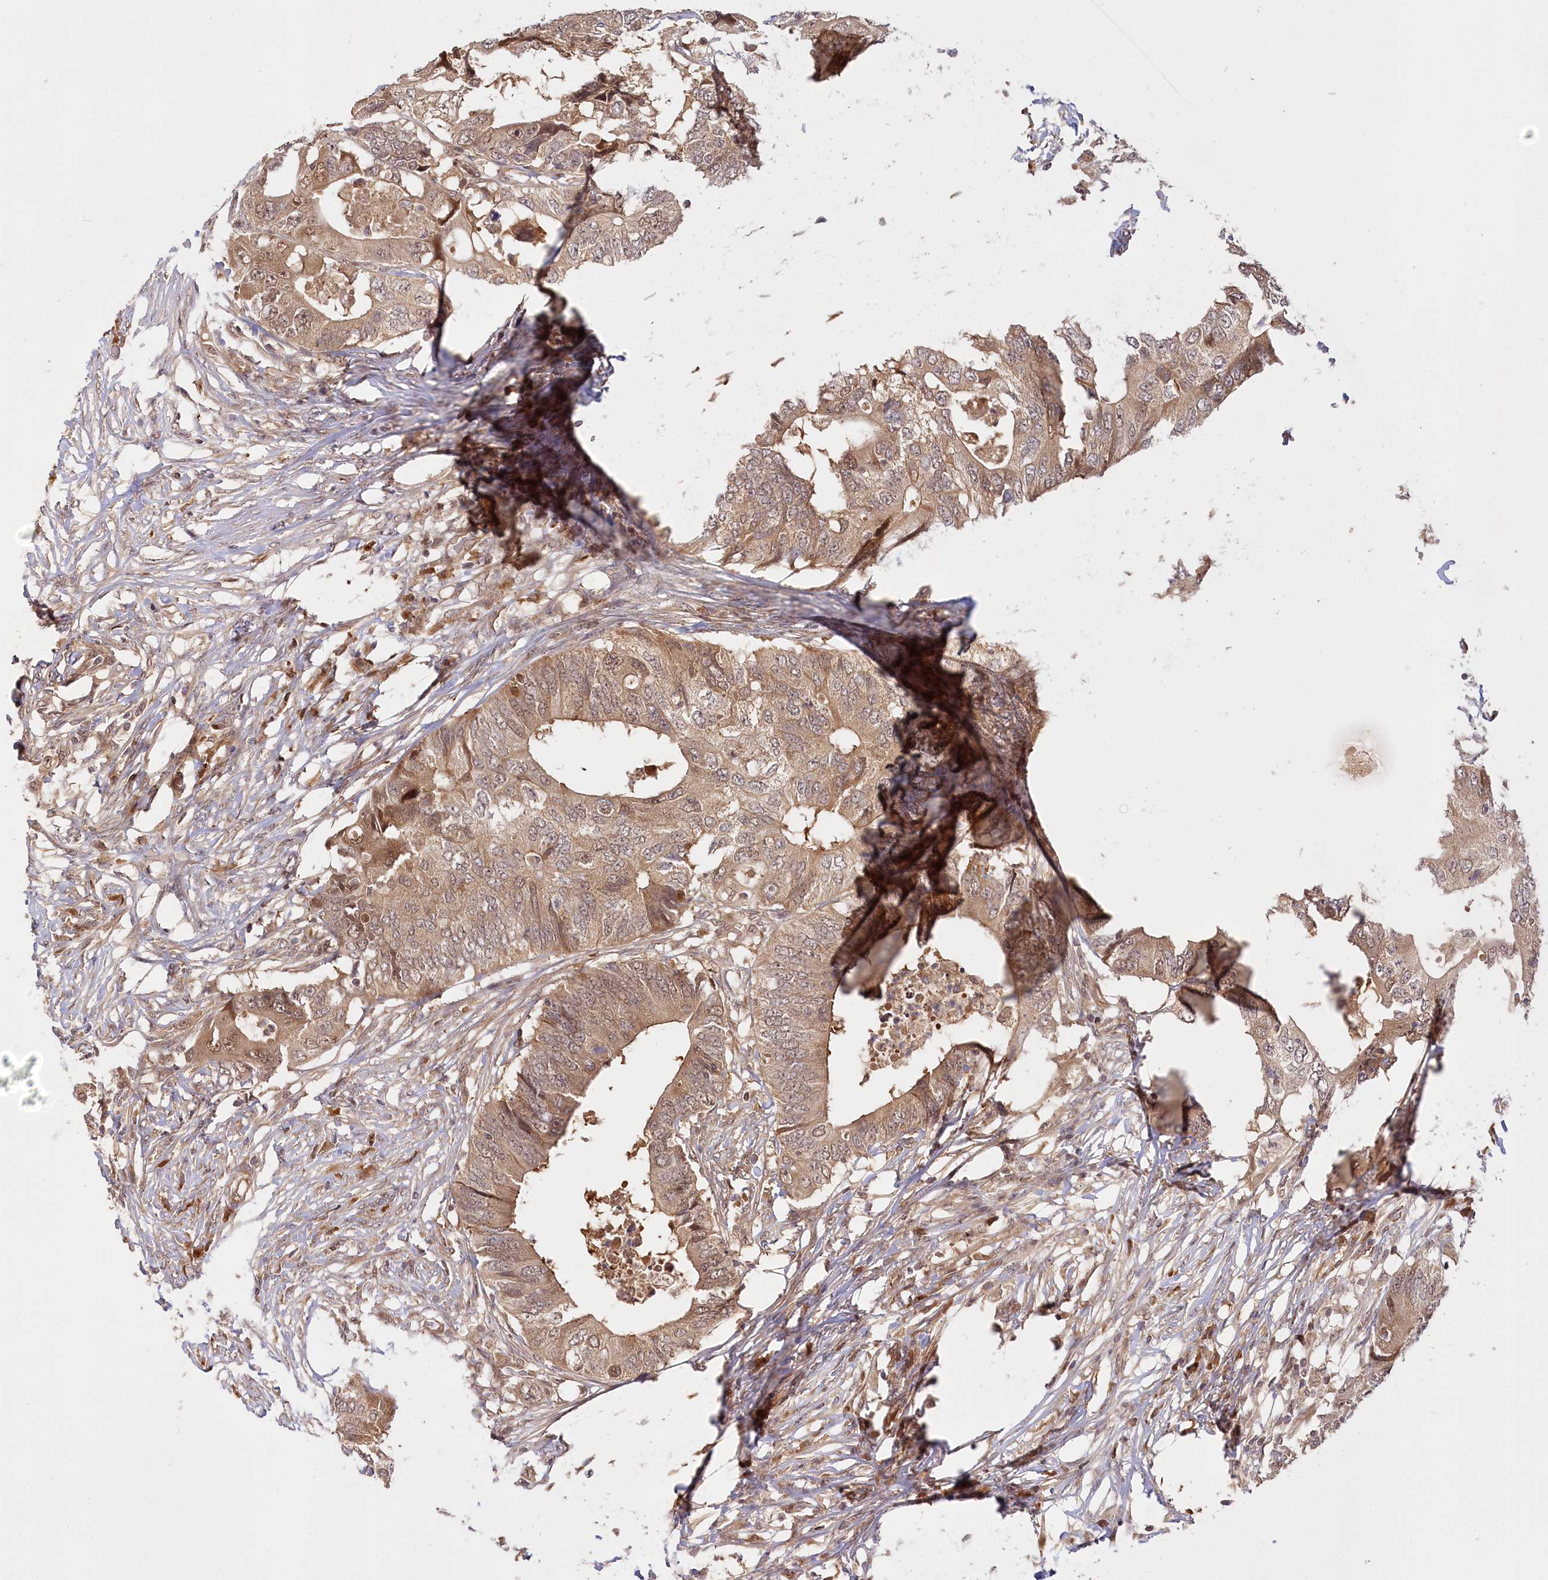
{"staining": {"intensity": "moderate", "quantity": ">75%", "location": "cytoplasmic/membranous"}, "tissue": "colorectal cancer", "cell_type": "Tumor cells", "image_type": "cancer", "snomed": [{"axis": "morphology", "description": "Adenocarcinoma, NOS"}, {"axis": "topography", "description": "Colon"}], "caption": "Colorectal adenocarcinoma tissue exhibits moderate cytoplasmic/membranous expression in approximately >75% of tumor cells, visualized by immunohistochemistry.", "gene": "CEP70", "patient": {"sex": "male", "age": 71}}